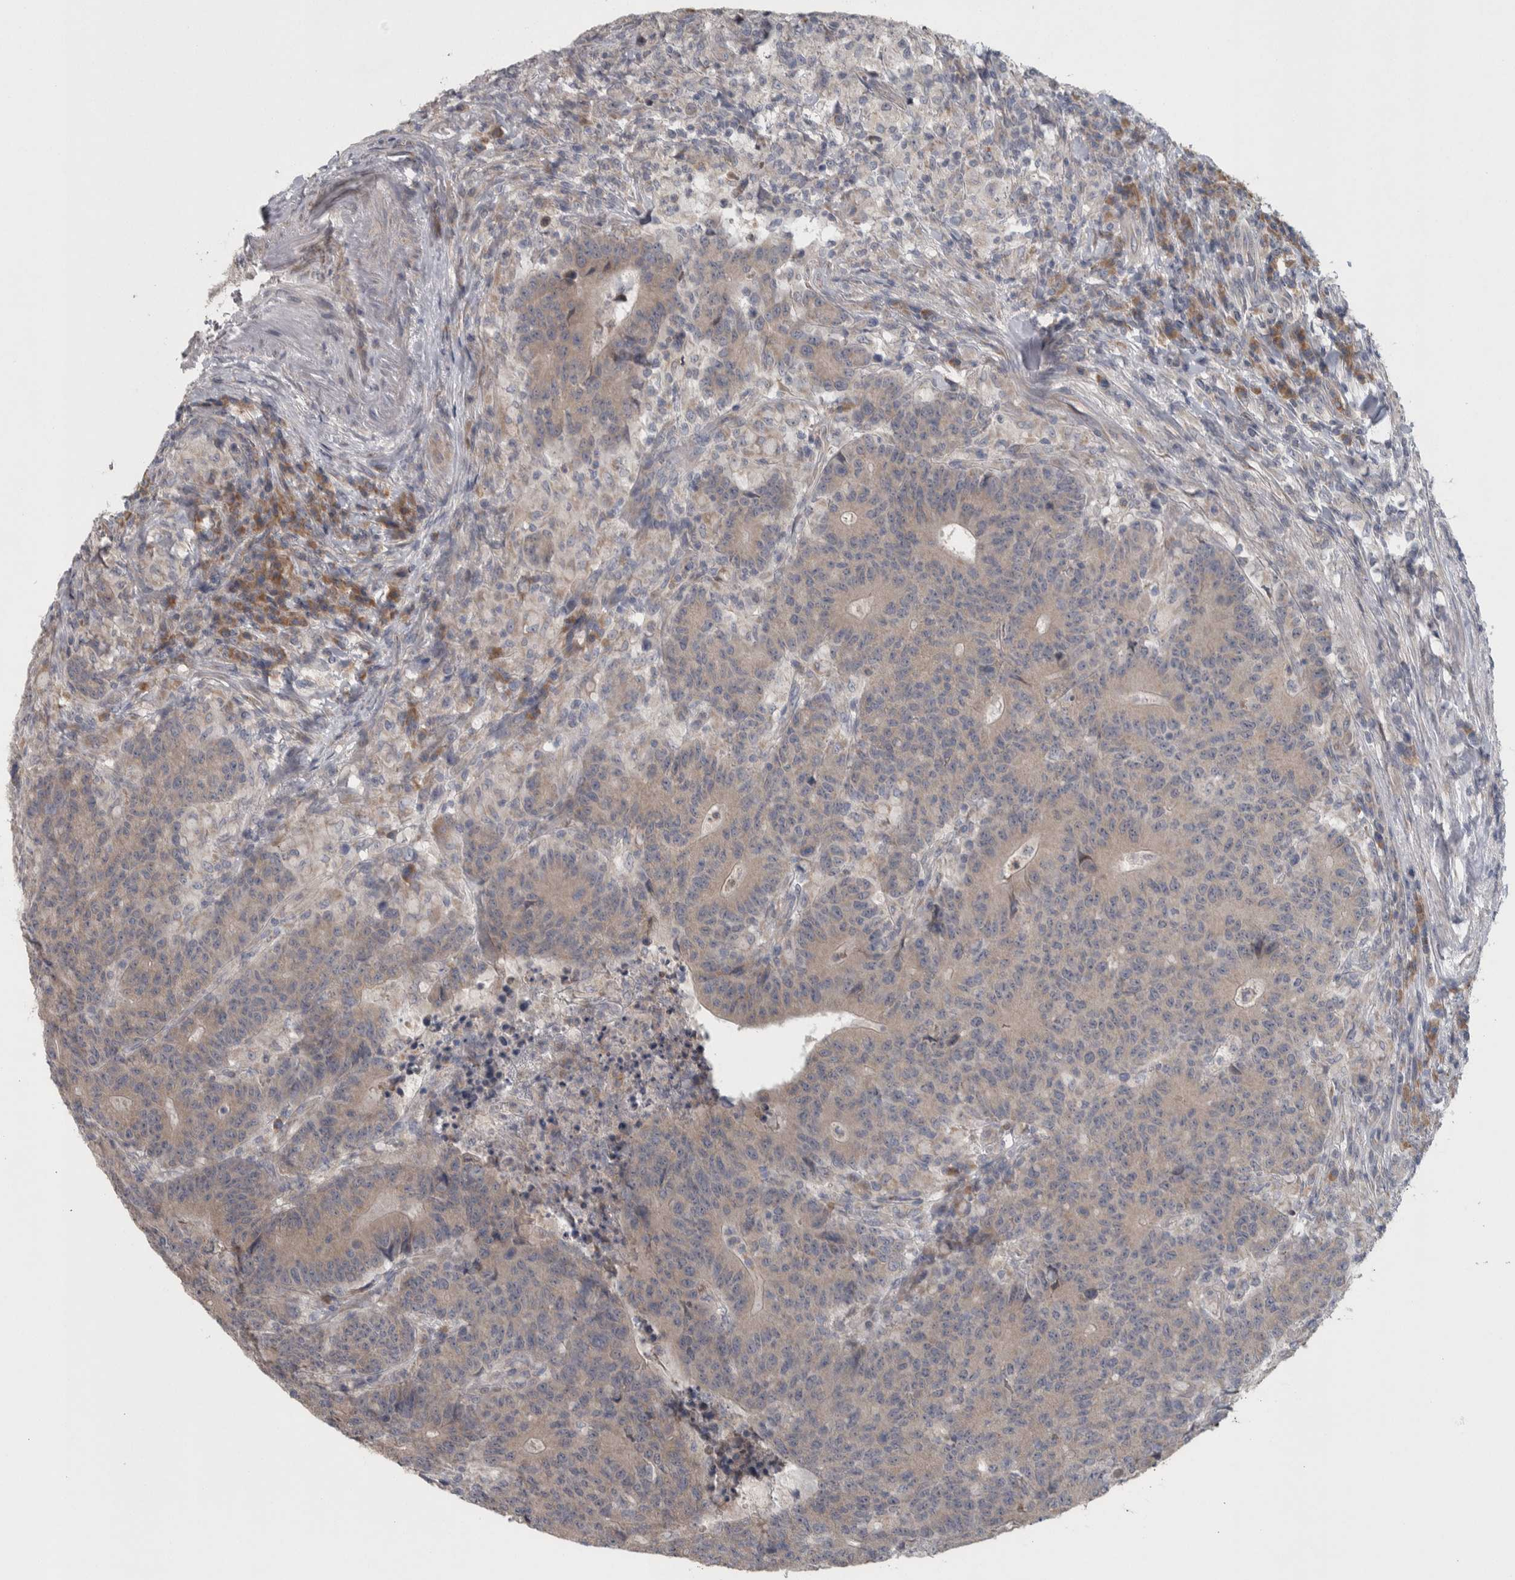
{"staining": {"intensity": "weak", "quantity": "25%-75%", "location": "cytoplasmic/membranous"}, "tissue": "colorectal cancer", "cell_type": "Tumor cells", "image_type": "cancer", "snomed": [{"axis": "morphology", "description": "Normal tissue, NOS"}, {"axis": "morphology", "description": "Adenocarcinoma, NOS"}, {"axis": "topography", "description": "Colon"}], "caption": "This image exhibits colorectal cancer stained with IHC to label a protein in brown. The cytoplasmic/membranous of tumor cells show weak positivity for the protein. Nuclei are counter-stained blue.", "gene": "SRP68", "patient": {"sex": "female", "age": 75}}